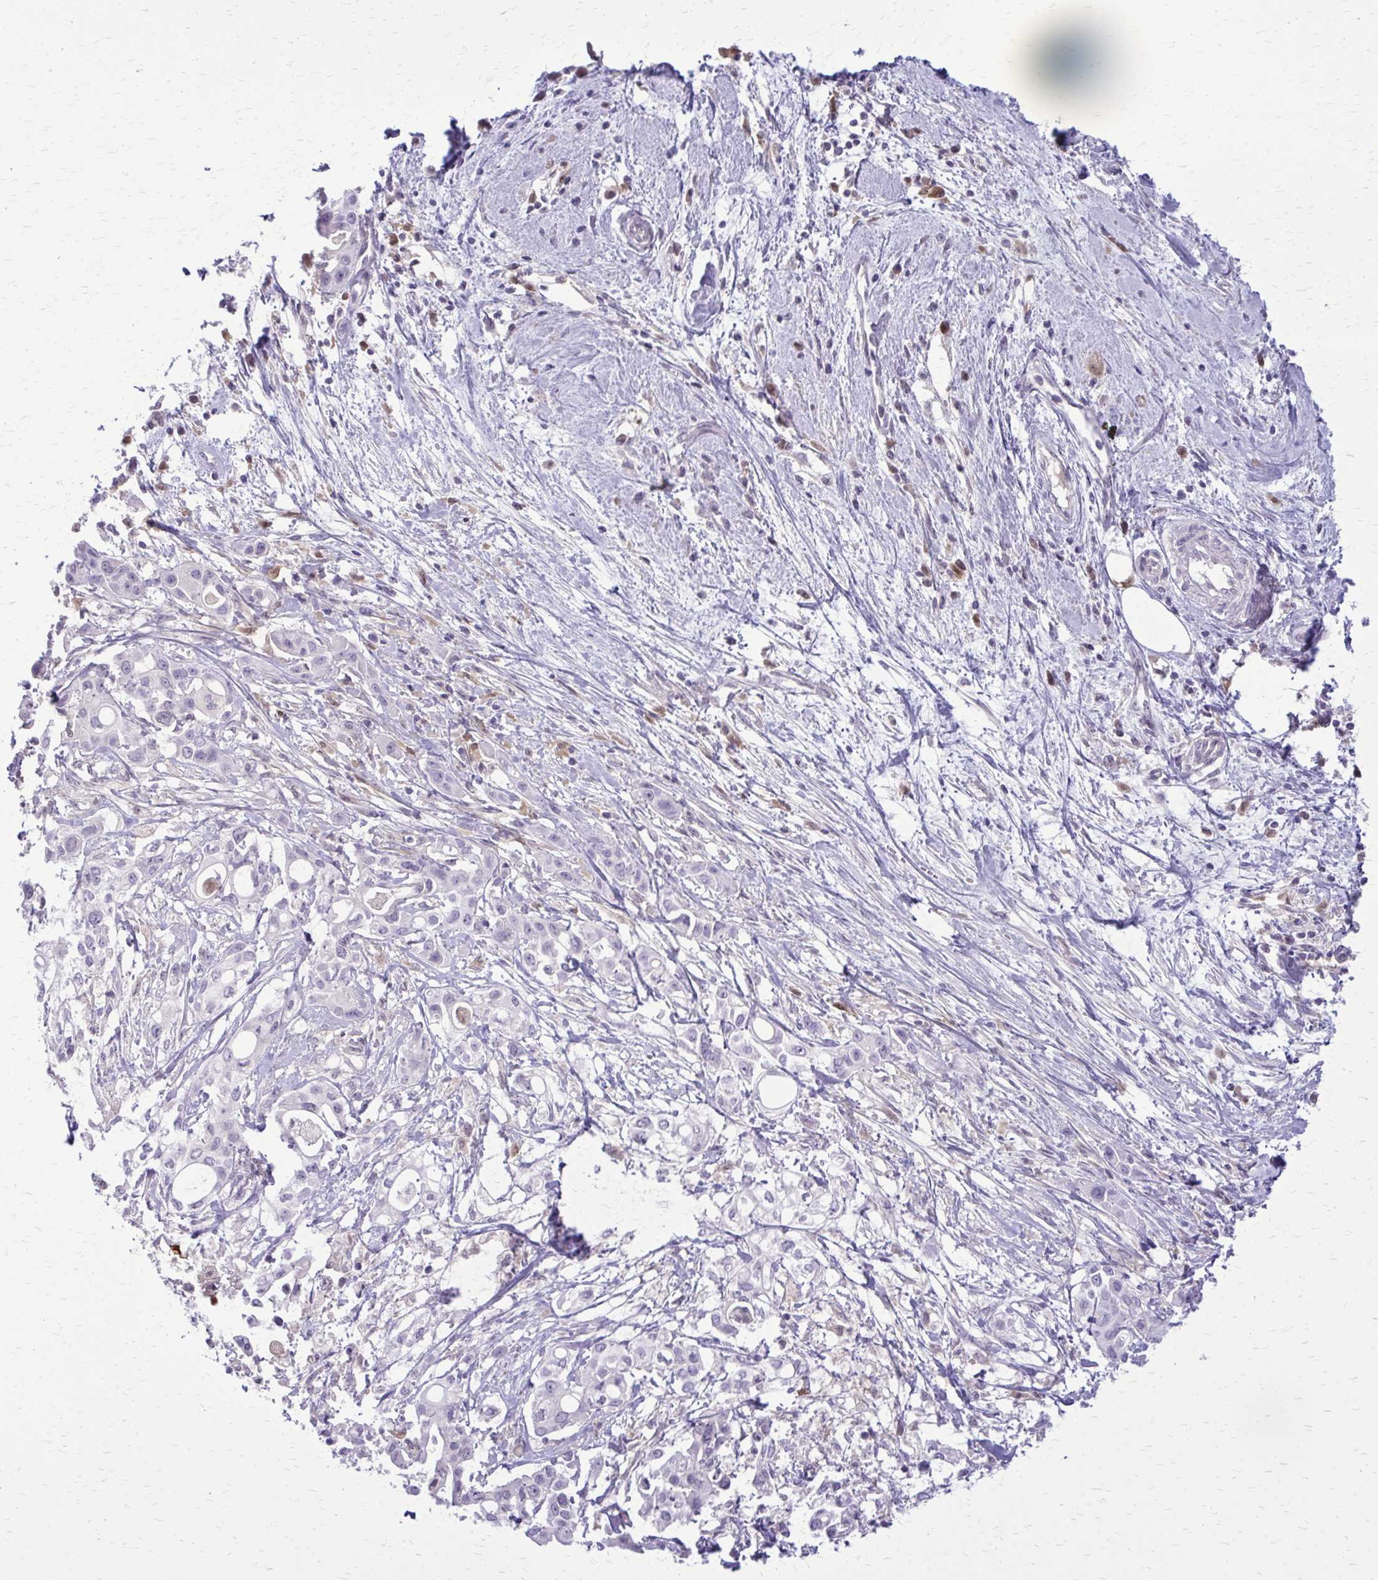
{"staining": {"intensity": "negative", "quantity": "none", "location": "none"}, "tissue": "pancreatic cancer", "cell_type": "Tumor cells", "image_type": "cancer", "snomed": [{"axis": "morphology", "description": "Adenocarcinoma, NOS"}, {"axis": "topography", "description": "Pancreas"}], "caption": "Immunohistochemistry of pancreatic adenocarcinoma shows no staining in tumor cells.", "gene": "GLRX", "patient": {"sex": "female", "age": 68}}